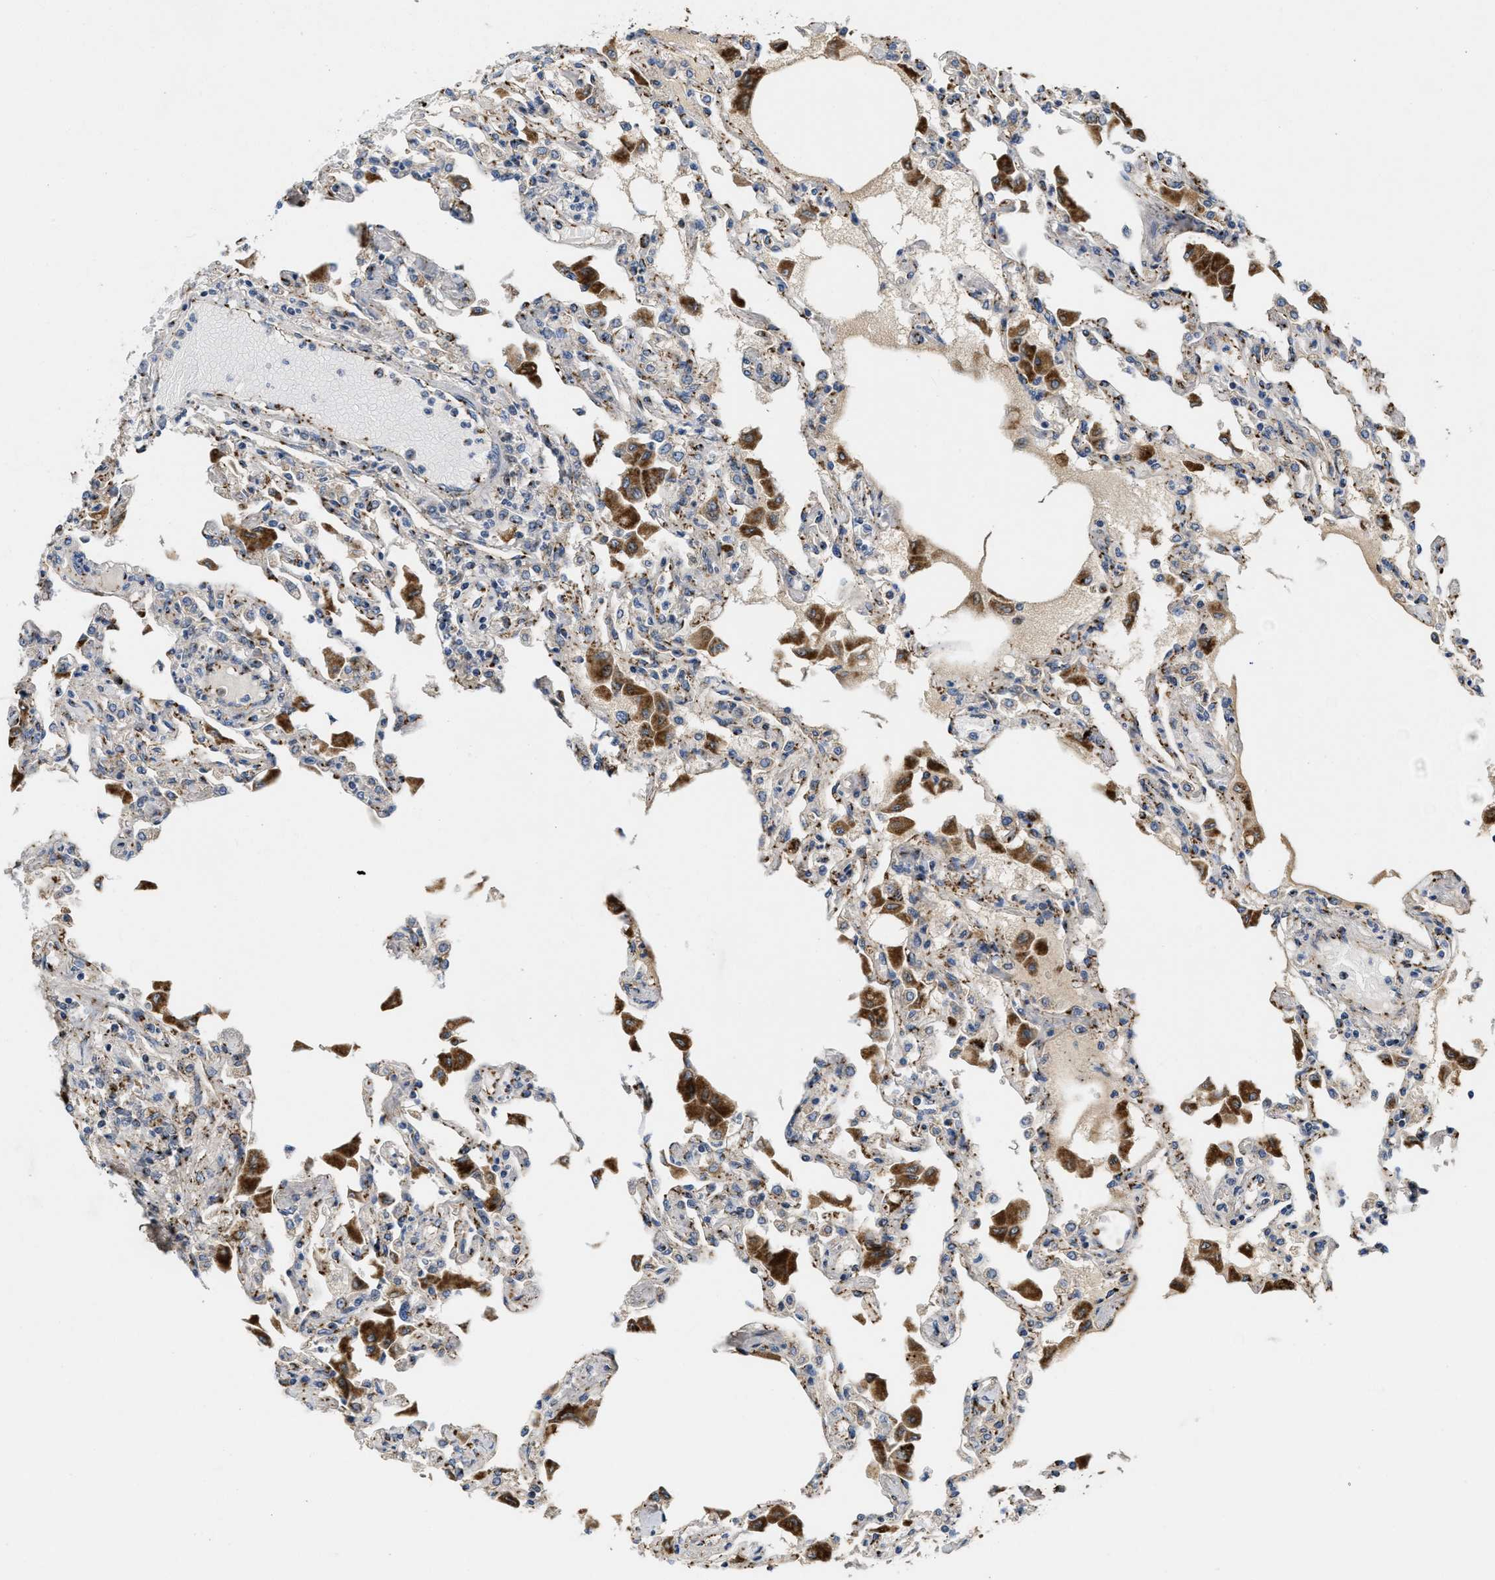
{"staining": {"intensity": "weak", "quantity": "25%-75%", "location": "cytoplasmic/membranous"}, "tissue": "lung", "cell_type": "Alveolar cells", "image_type": "normal", "snomed": [{"axis": "morphology", "description": "Normal tissue, NOS"}, {"axis": "topography", "description": "Bronchus"}, {"axis": "topography", "description": "Lung"}], "caption": "Protein analysis of unremarkable lung shows weak cytoplasmic/membranous positivity in approximately 25%-75% of alveolar cells.", "gene": "ZNF70", "patient": {"sex": "female", "age": 49}}